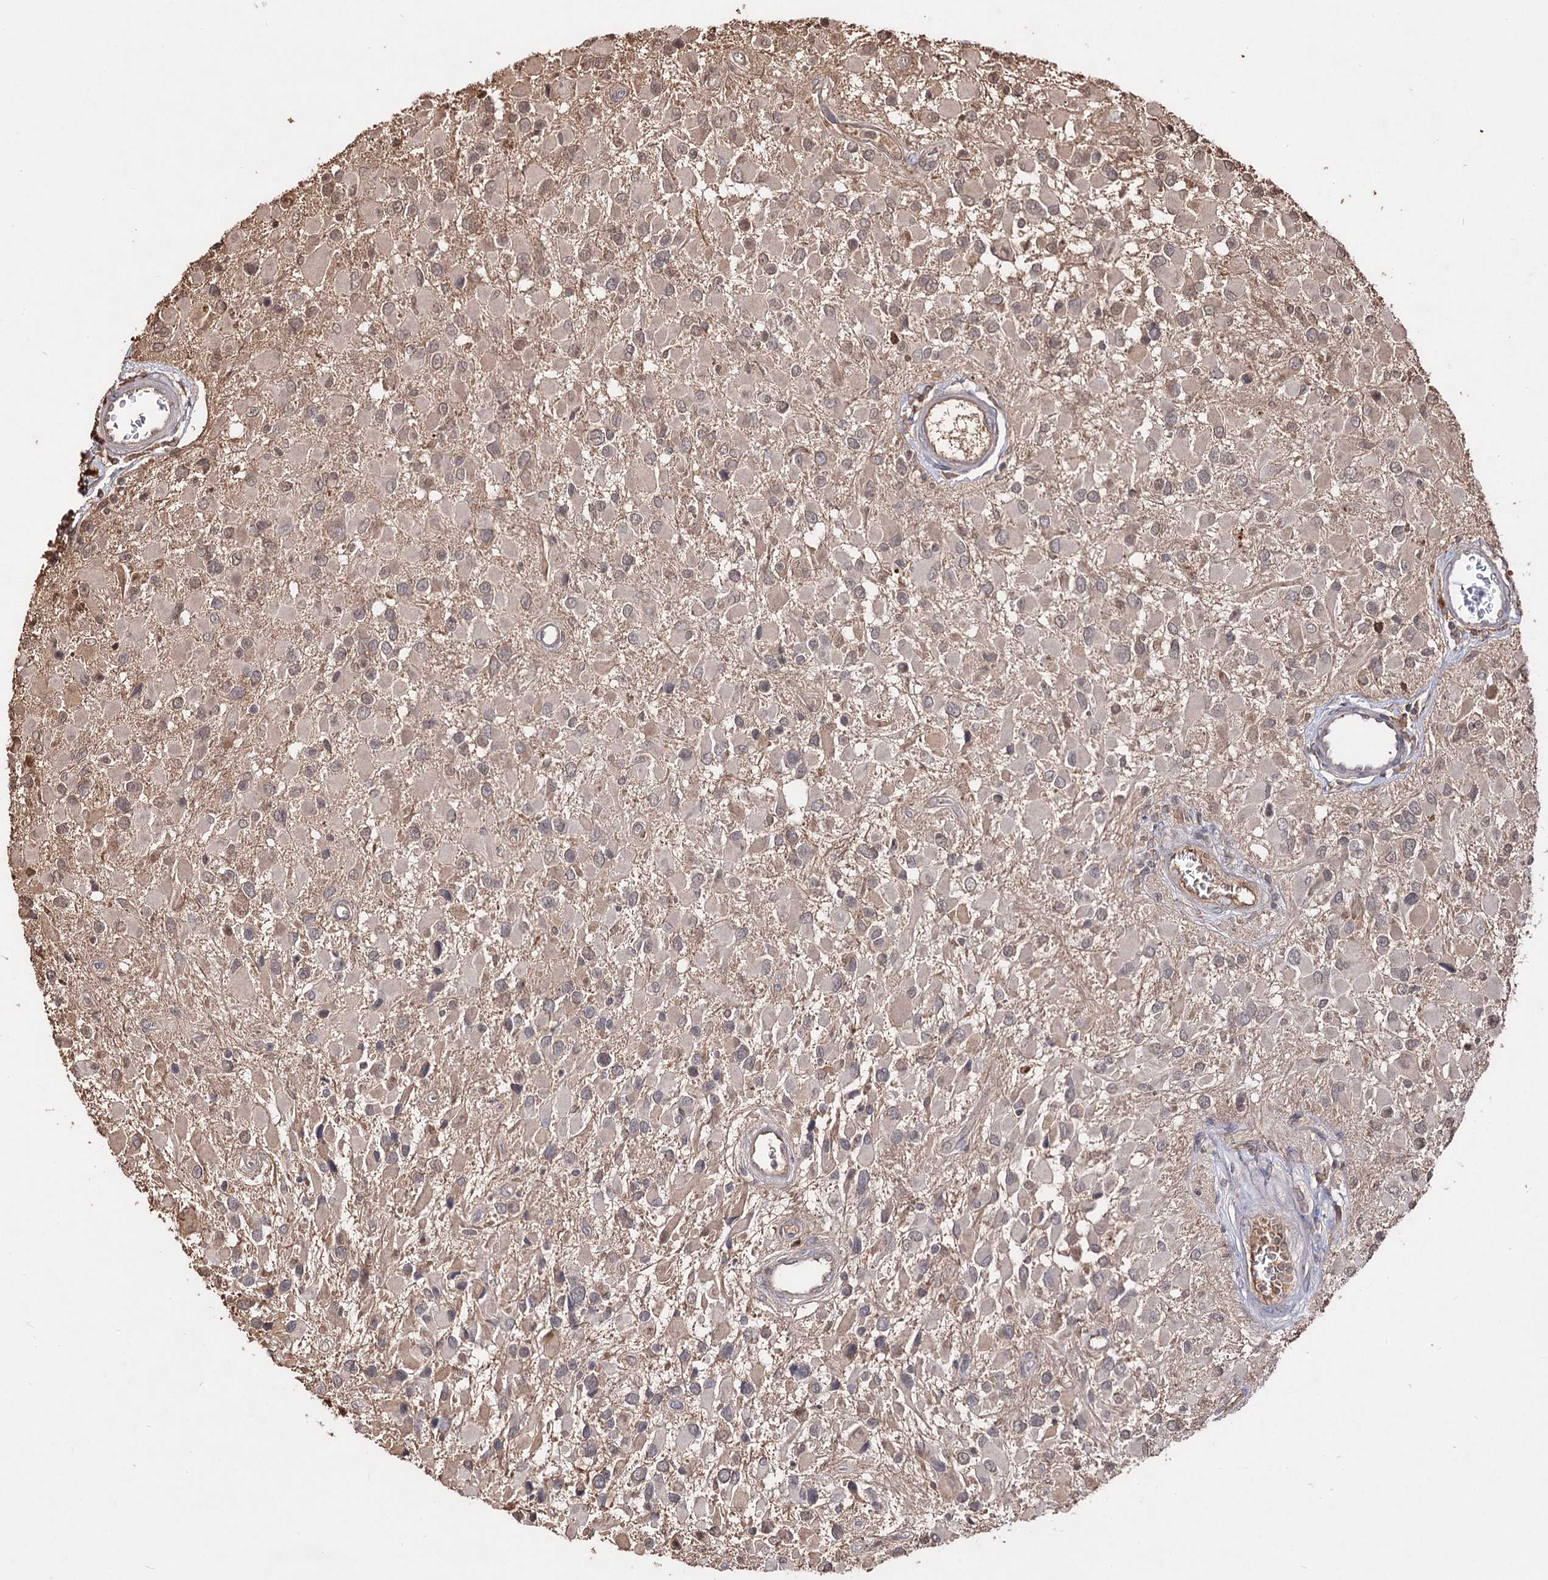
{"staining": {"intensity": "negative", "quantity": "none", "location": "none"}, "tissue": "glioma", "cell_type": "Tumor cells", "image_type": "cancer", "snomed": [{"axis": "morphology", "description": "Glioma, malignant, High grade"}, {"axis": "topography", "description": "Brain"}], "caption": "Human glioma stained for a protein using immunohistochemistry displays no positivity in tumor cells.", "gene": "ARFIP2", "patient": {"sex": "male", "age": 53}}